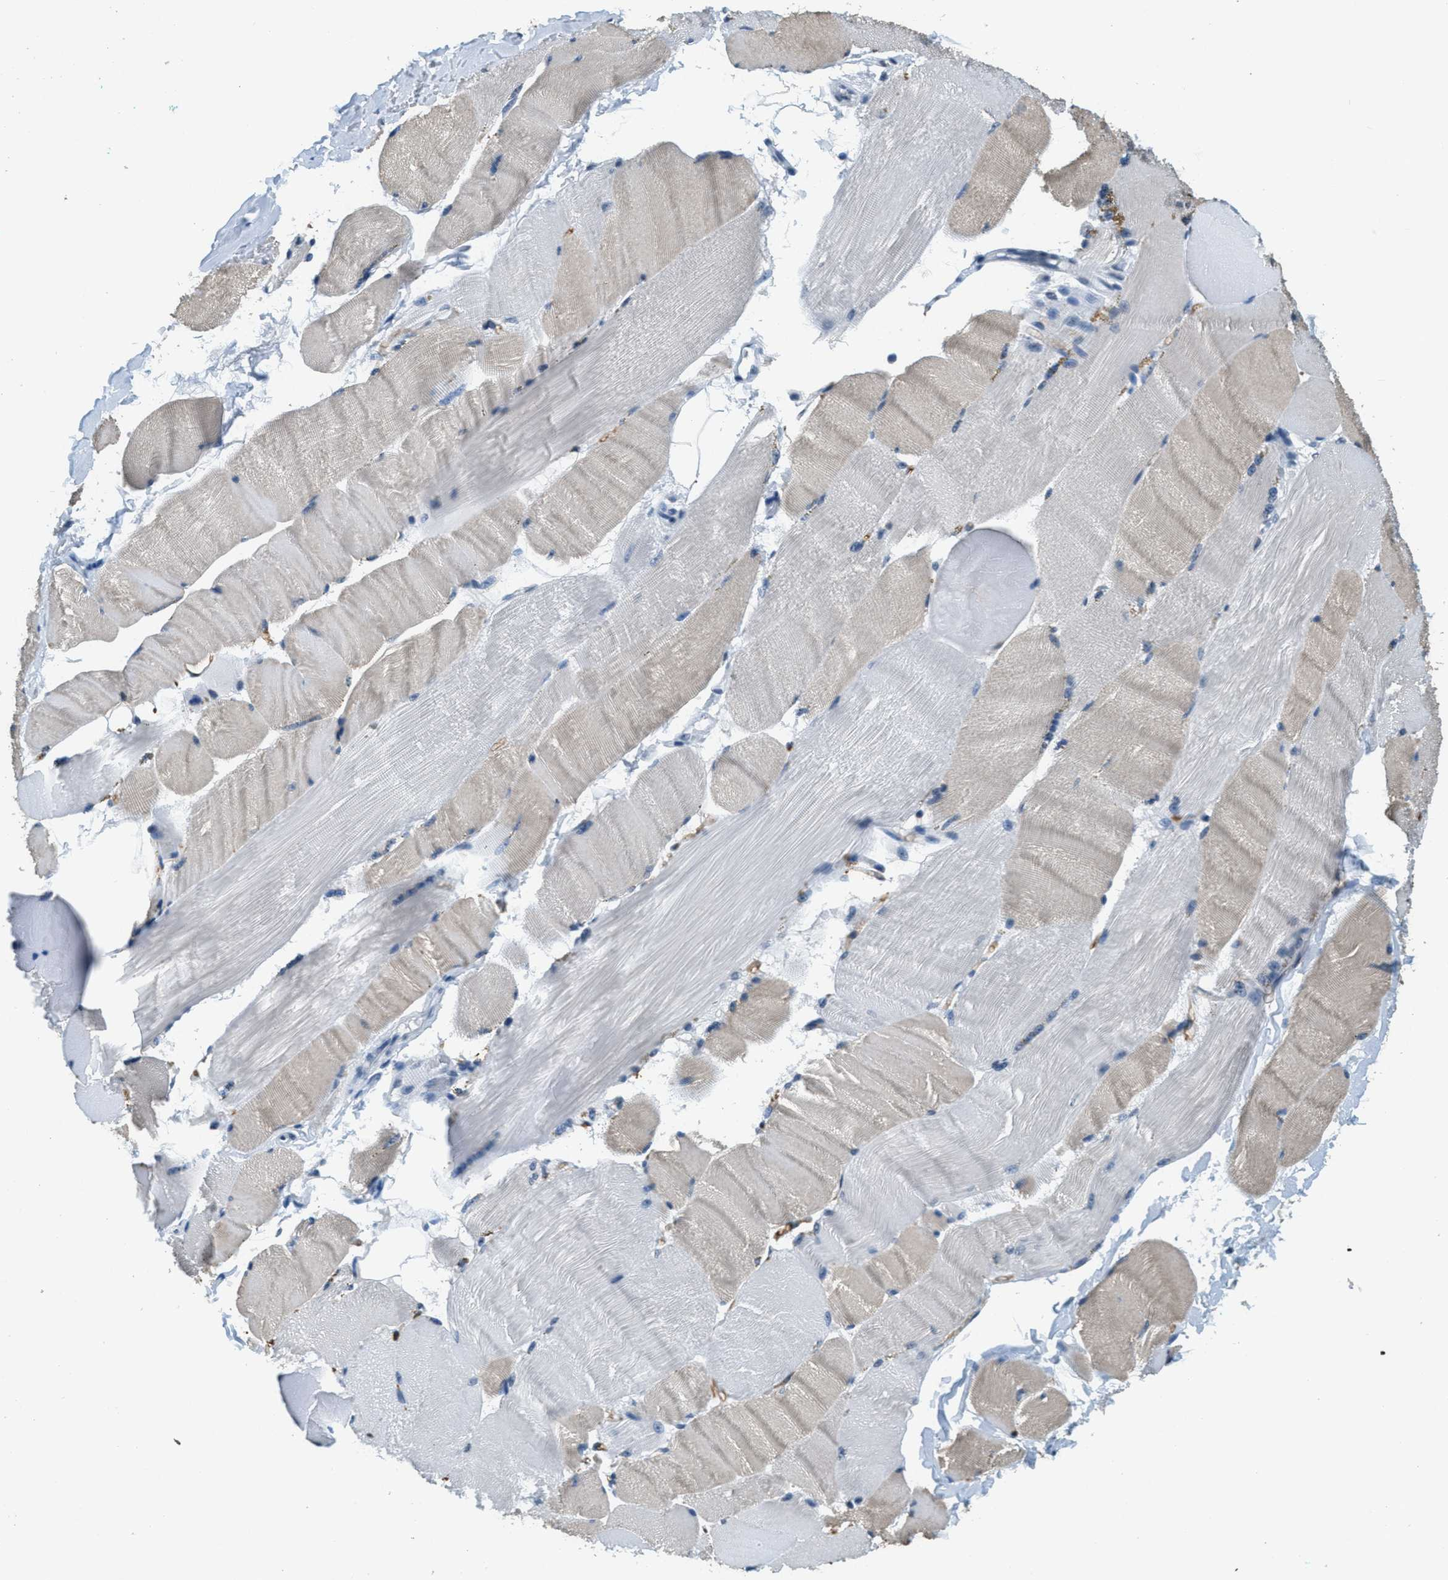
{"staining": {"intensity": "weak", "quantity": "<25%", "location": "cytoplasmic/membranous"}, "tissue": "skeletal muscle", "cell_type": "Myocytes", "image_type": "normal", "snomed": [{"axis": "morphology", "description": "Normal tissue, NOS"}, {"axis": "topography", "description": "Skin"}, {"axis": "topography", "description": "Skeletal muscle"}], "caption": "An immunohistochemistry histopathology image of benign skeletal muscle is shown. There is no staining in myocytes of skeletal muscle. The staining was performed using DAB to visualize the protein expression in brown, while the nuclei were stained in blue with hematoxylin (Magnification: 20x).", "gene": "CA4", "patient": {"sex": "male", "age": 83}}